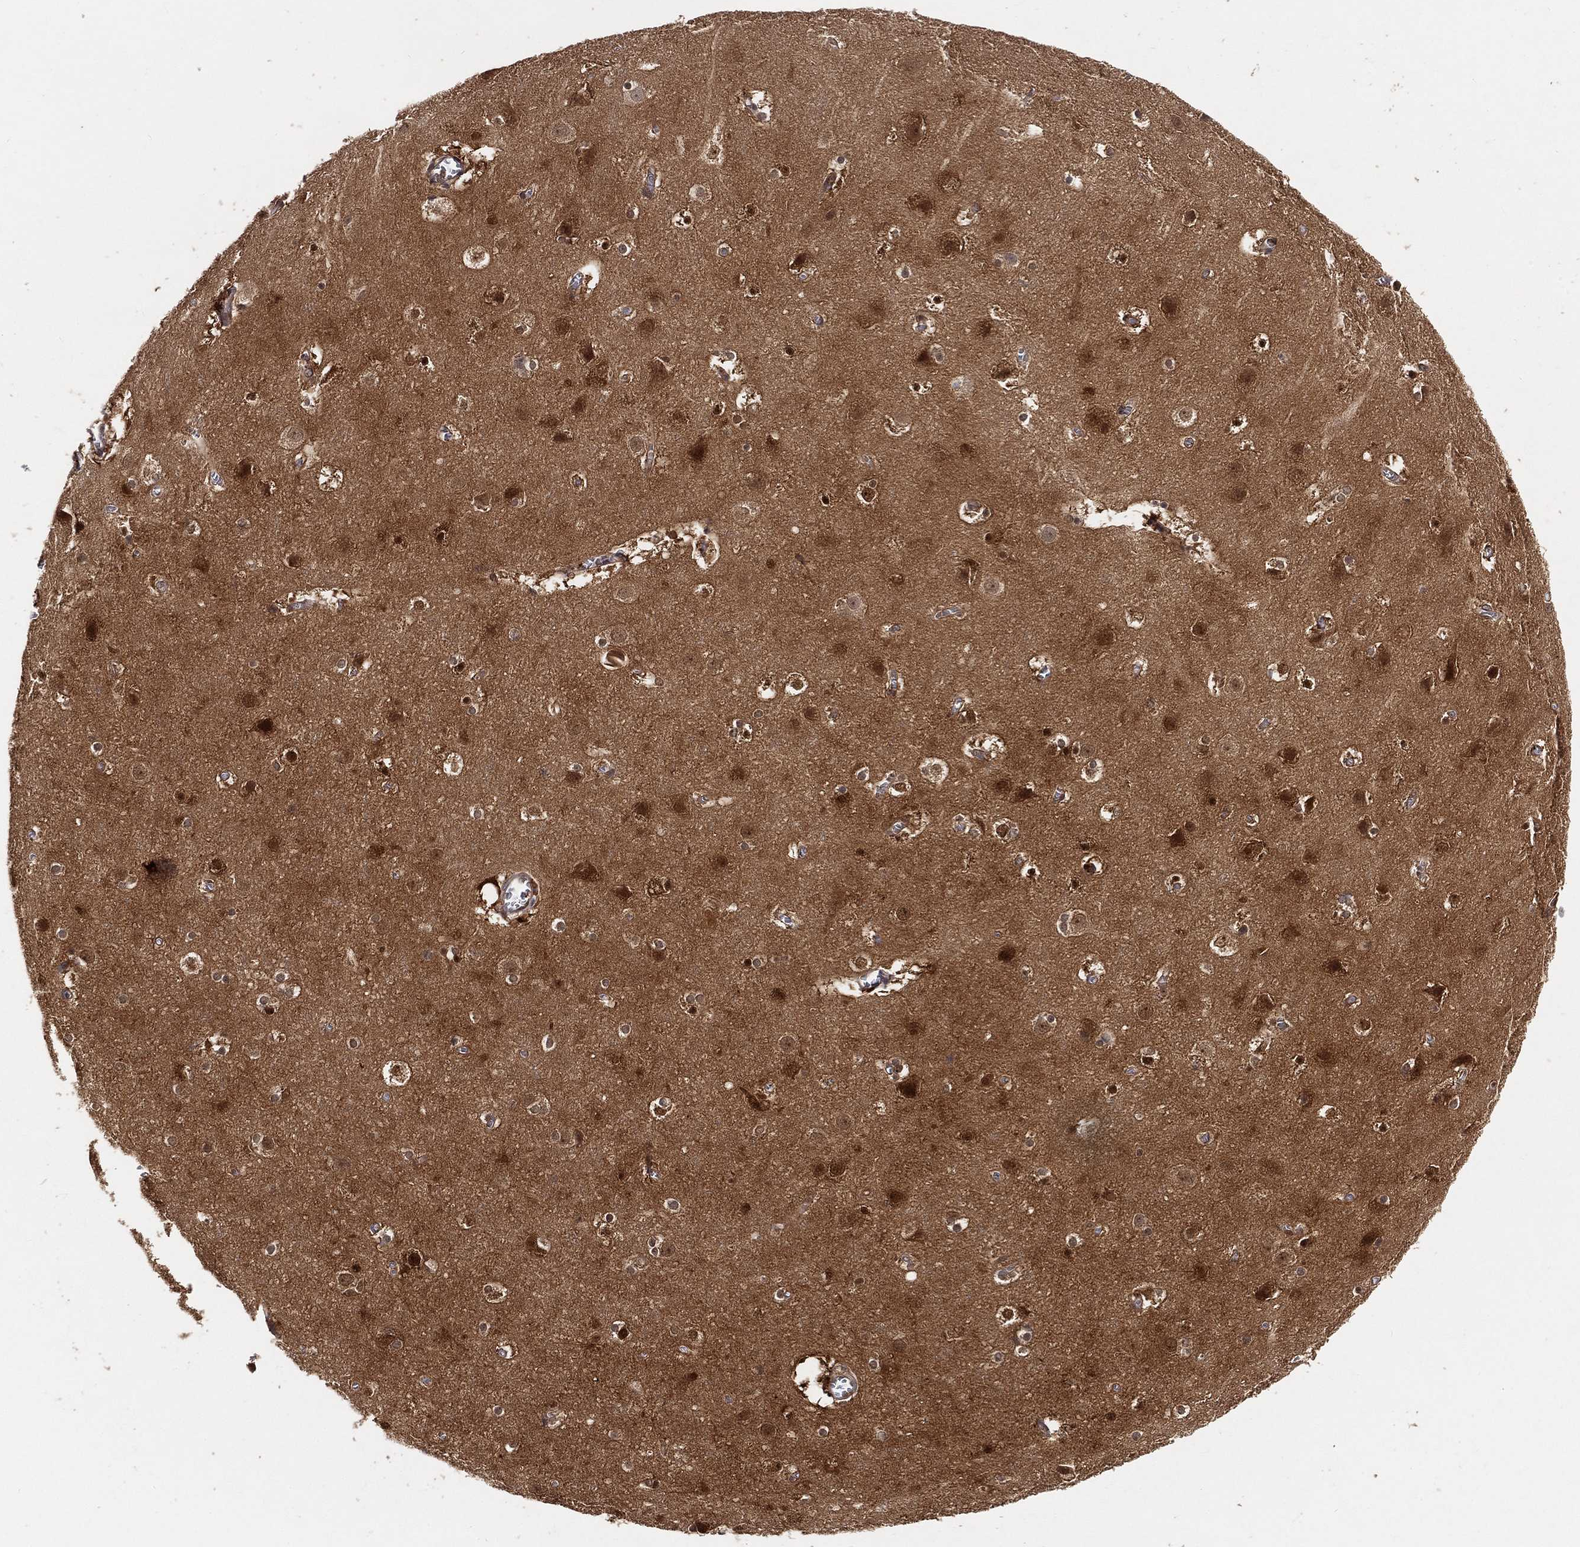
{"staining": {"intensity": "negative", "quantity": "none", "location": "none"}, "tissue": "cerebral cortex", "cell_type": "Endothelial cells", "image_type": "normal", "snomed": [{"axis": "morphology", "description": "Normal tissue, NOS"}, {"axis": "topography", "description": "Cerebral cortex"}], "caption": "This histopathology image is of unremarkable cerebral cortex stained with immunohistochemistry to label a protein in brown with the nuclei are counter-stained blue. There is no positivity in endothelial cells.", "gene": "MAPK1", "patient": {"sex": "male", "age": 59}}